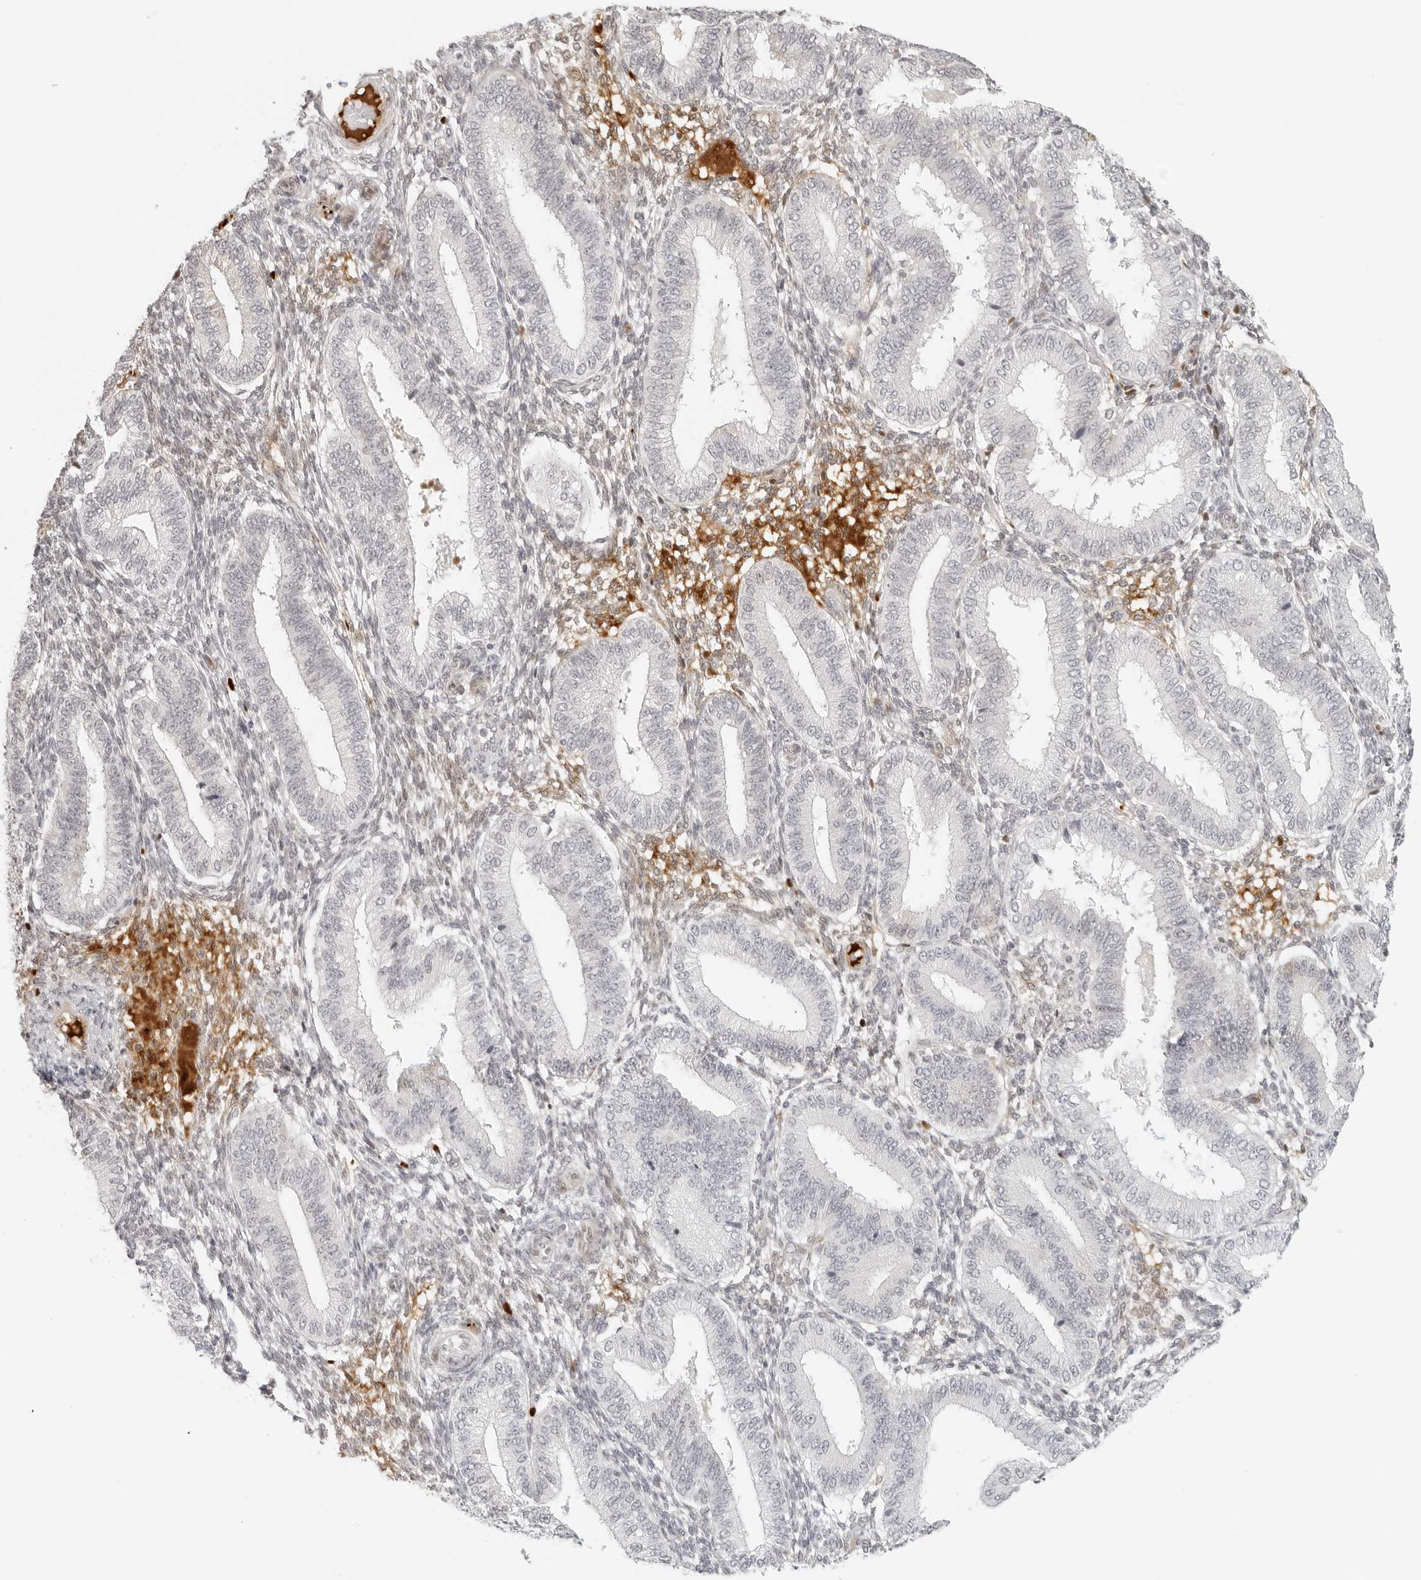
{"staining": {"intensity": "moderate", "quantity": "<25%", "location": "cytoplasmic/membranous"}, "tissue": "endometrium", "cell_type": "Cells in endometrial stroma", "image_type": "normal", "snomed": [{"axis": "morphology", "description": "Normal tissue, NOS"}, {"axis": "topography", "description": "Endometrium"}], "caption": "Human endometrium stained for a protein (brown) demonstrates moderate cytoplasmic/membranous positive positivity in about <25% of cells in endometrial stroma.", "gene": "ZNF678", "patient": {"sex": "female", "age": 39}}